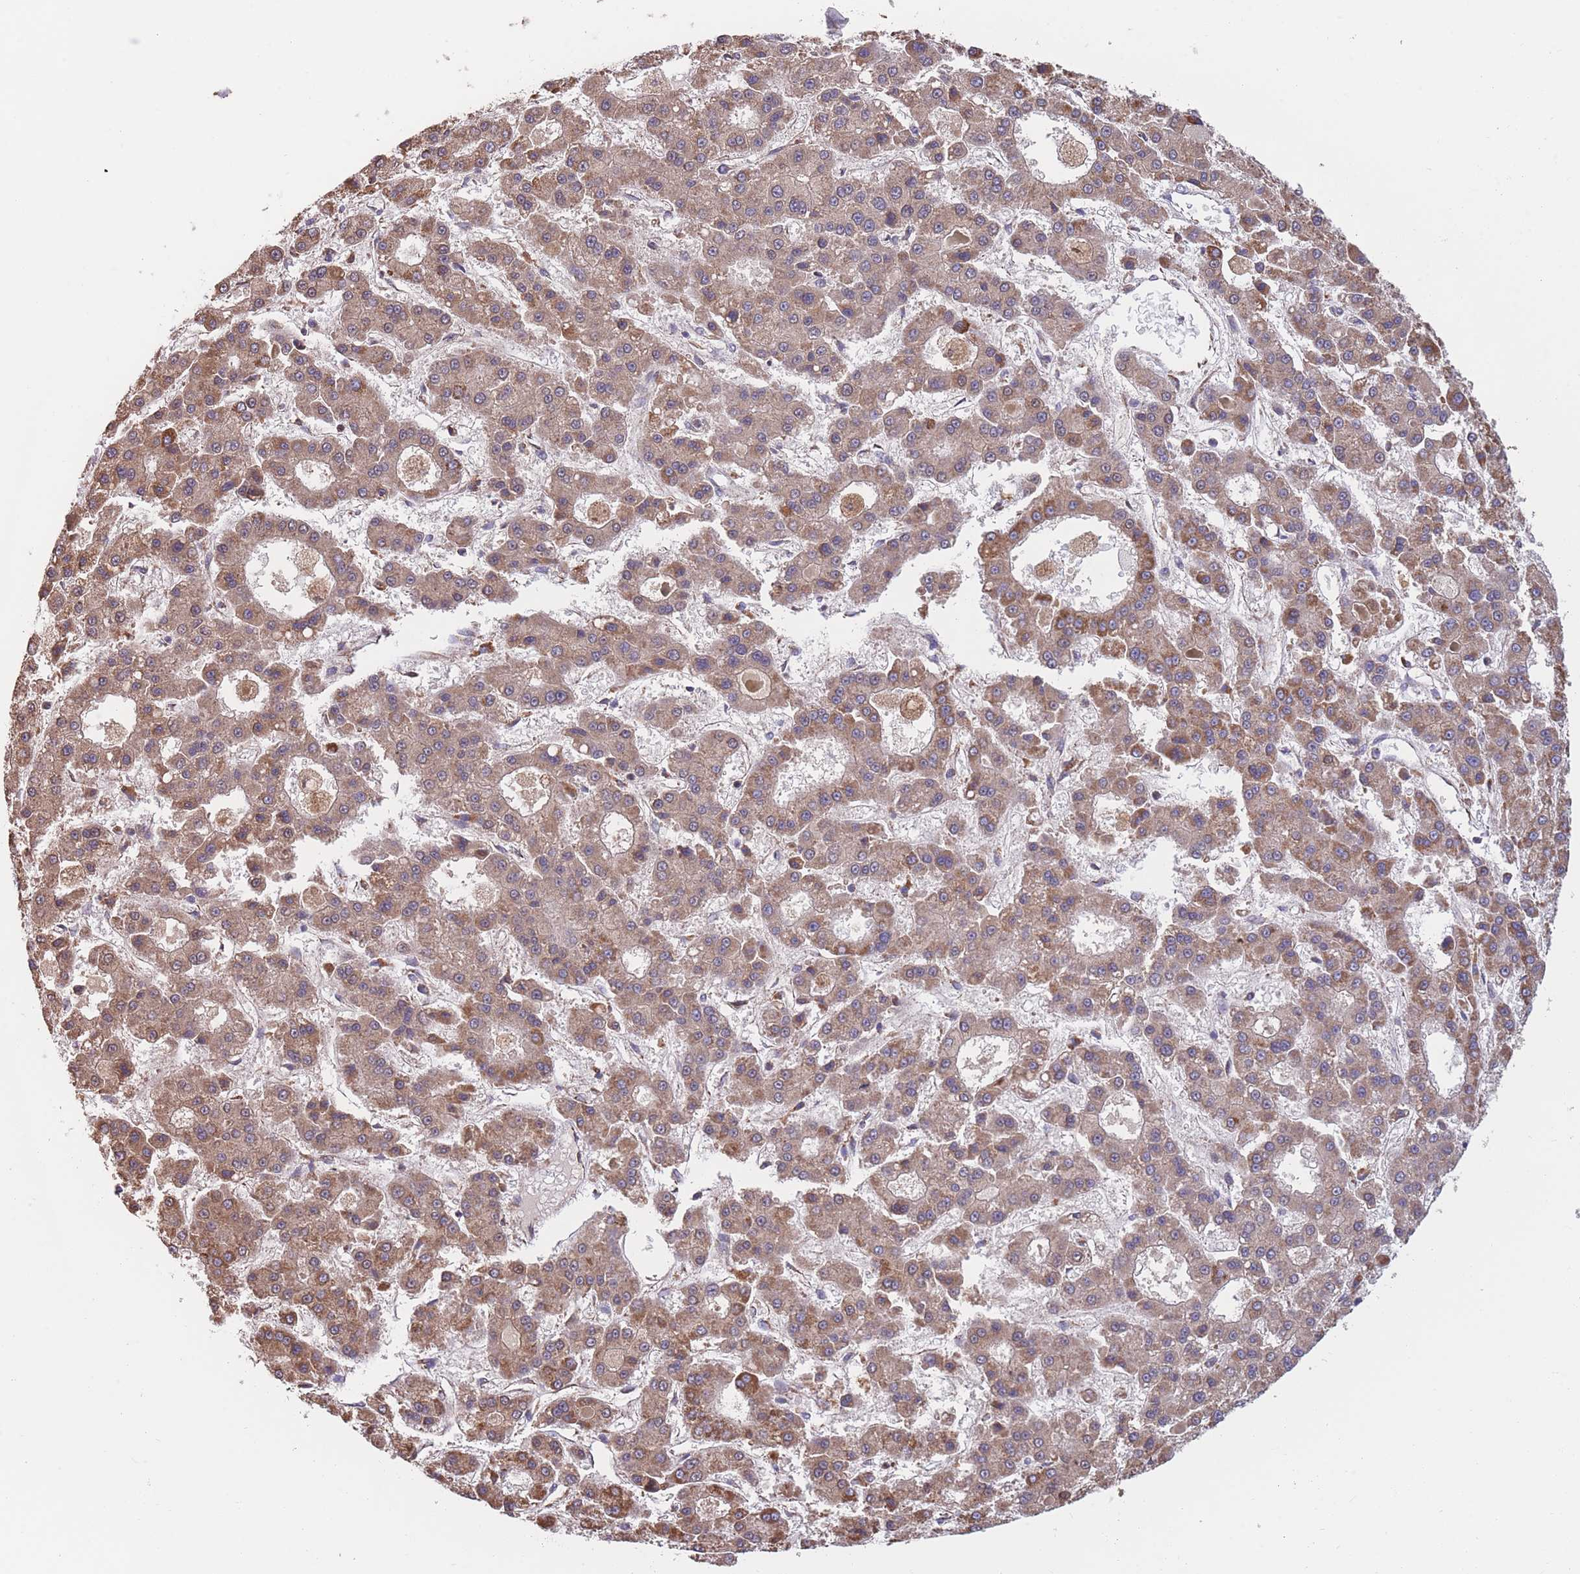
{"staining": {"intensity": "moderate", "quantity": ">75%", "location": "cytoplasmic/membranous"}, "tissue": "liver cancer", "cell_type": "Tumor cells", "image_type": "cancer", "snomed": [{"axis": "morphology", "description": "Carcinoma, Hepatocellular, NOS"}, {"axis": "topography", "description": "Liver"}], "caption": "An IHC micrograph of tumor tissue is shown. Protein staining in brown highlights moderate cytoplasmic/membranous positivity in liver hepatocellular carcinoma within tumor cells.", "gene": "FKBP8", "patient": {"sex": "male", "age": 70}}